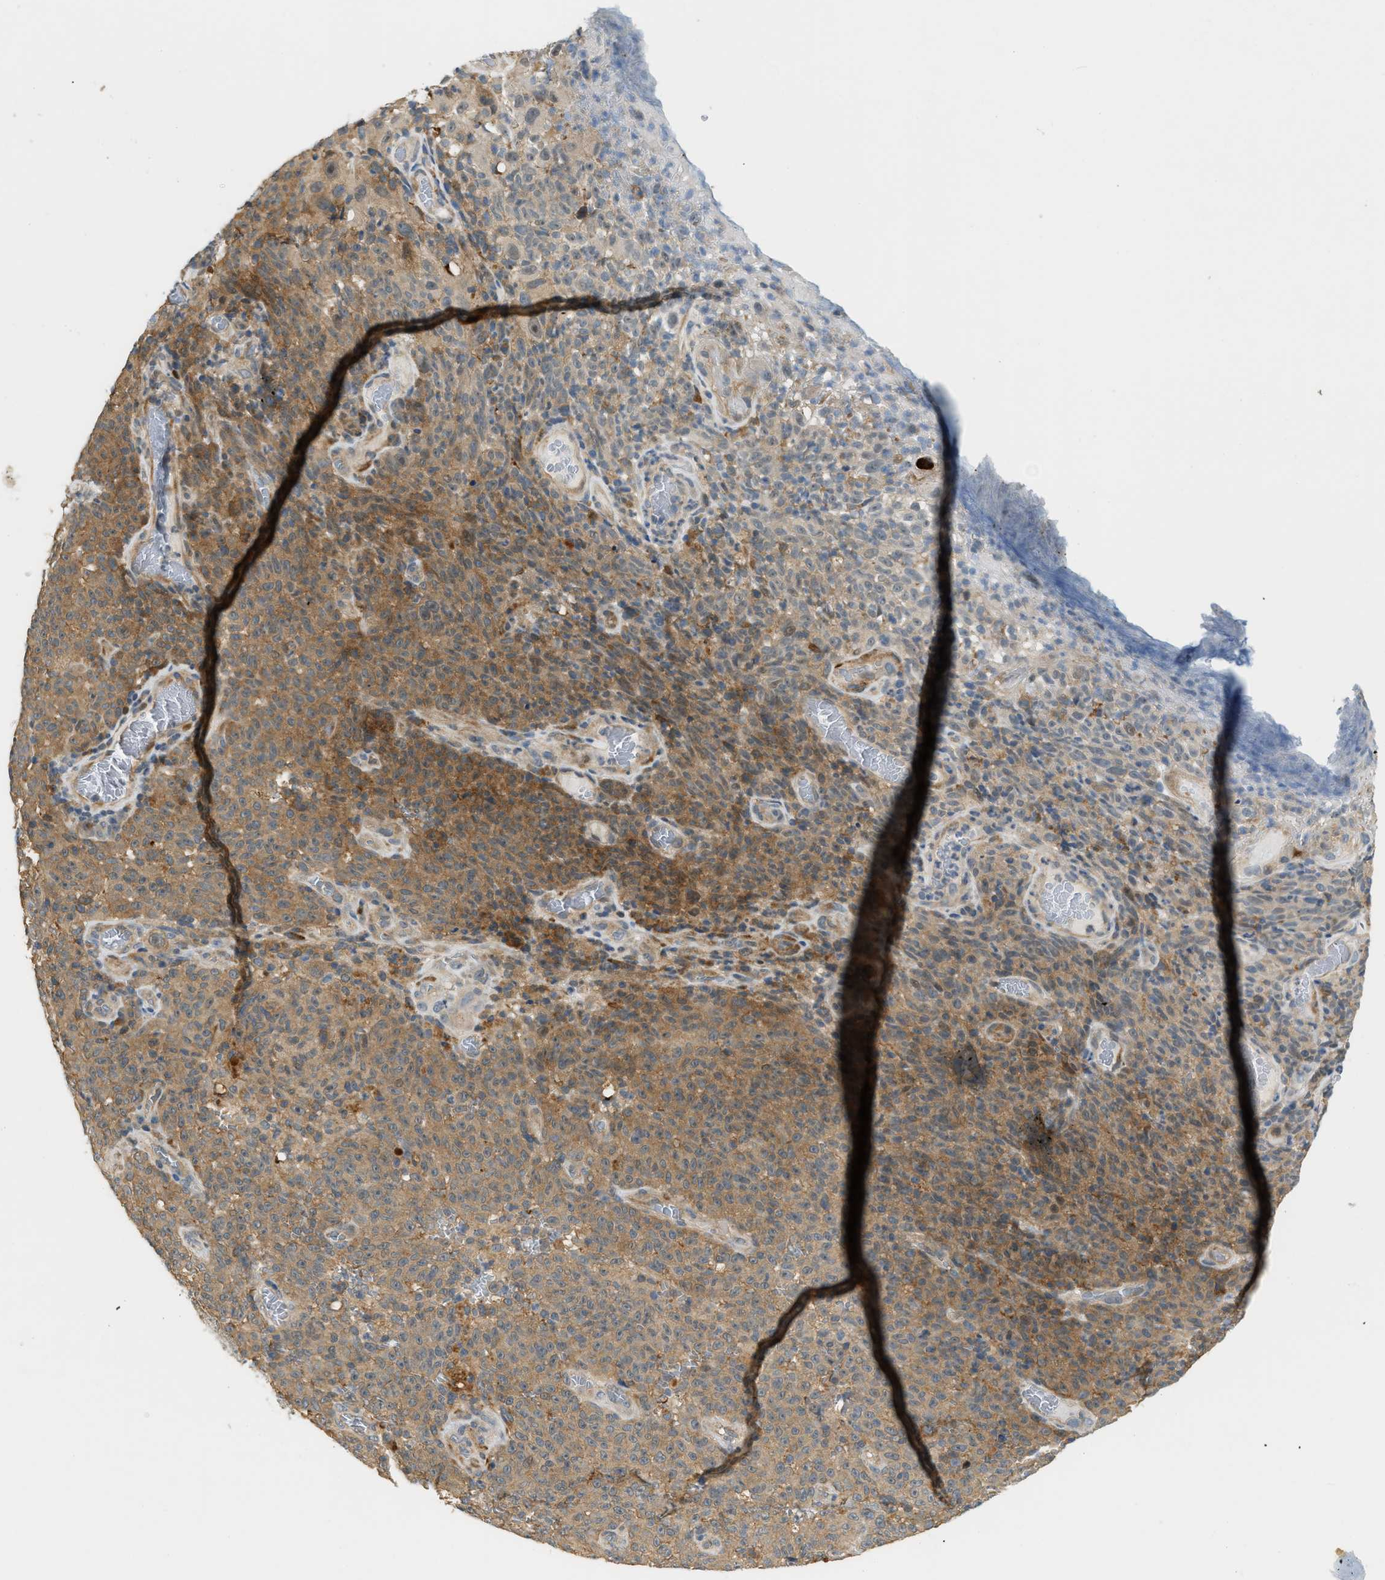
{"staining": {"intensity": "moderate", "quantity": ">75%", "location": "cytoplasmic/membranous"}, "tissue": "melanoma", "cell_type": "Tumor cells", "image_type": "cancer", "snomed": [{"axis": "morphology", "description": "Malignant melanoma, NOS"}, {"axis": "topography", "description": "Skin"}], "caption": "High-magnification brightfield microscopy of melanoma stained with DAB (3,3'-diaminobenzidine) (brown) and counterstained with hematoxylin (blue). tumor cells exhibit moderate cytoplasmic/membranous positivity is identified in about>75% of cells. (Stains: DAB (3,3'-diaminobenzidine) in brown, nuclei in blue, Microscopy: brightfield microscopy at high magnification).", "gene": "PDCL3", "patient": {"sex": "female", "age": 82}}